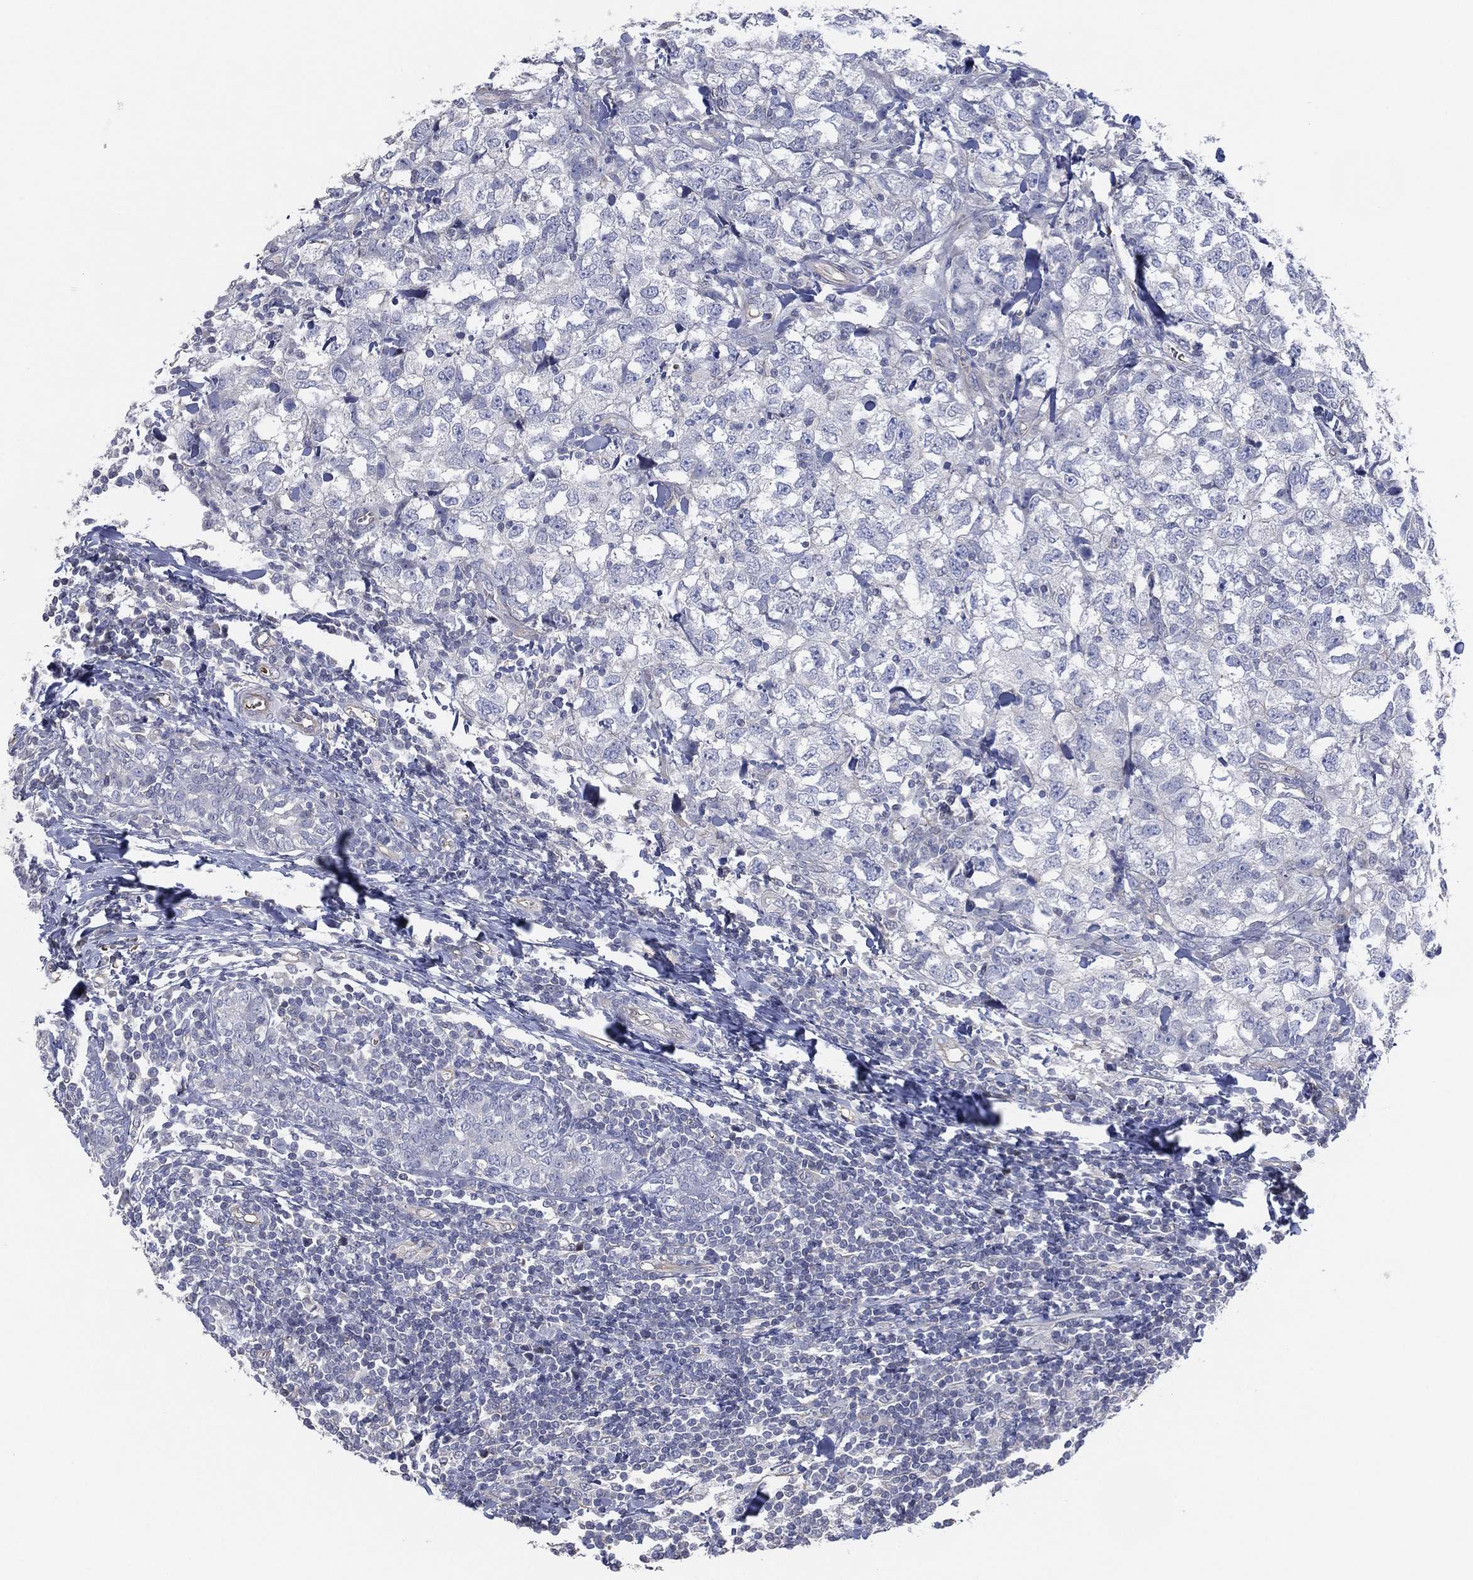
{"staining": {"intensity": "negative", "quantity": "none", "location": "none"}, "tissue": "breast cancer", "cell_type": "Tumor cells", "image_type": "cancer", "snomed": [{"axis": "morphology", "description": "Duct carcinoma"}, {"axis": "topography", "description": "Breast"}], "caption": "The histopathology image displays no staining of tumor cells in breast cancer (invasive ductal carcinoma).", "gene": "CFTR", "patient": {"sex": "female", "age": 30}}